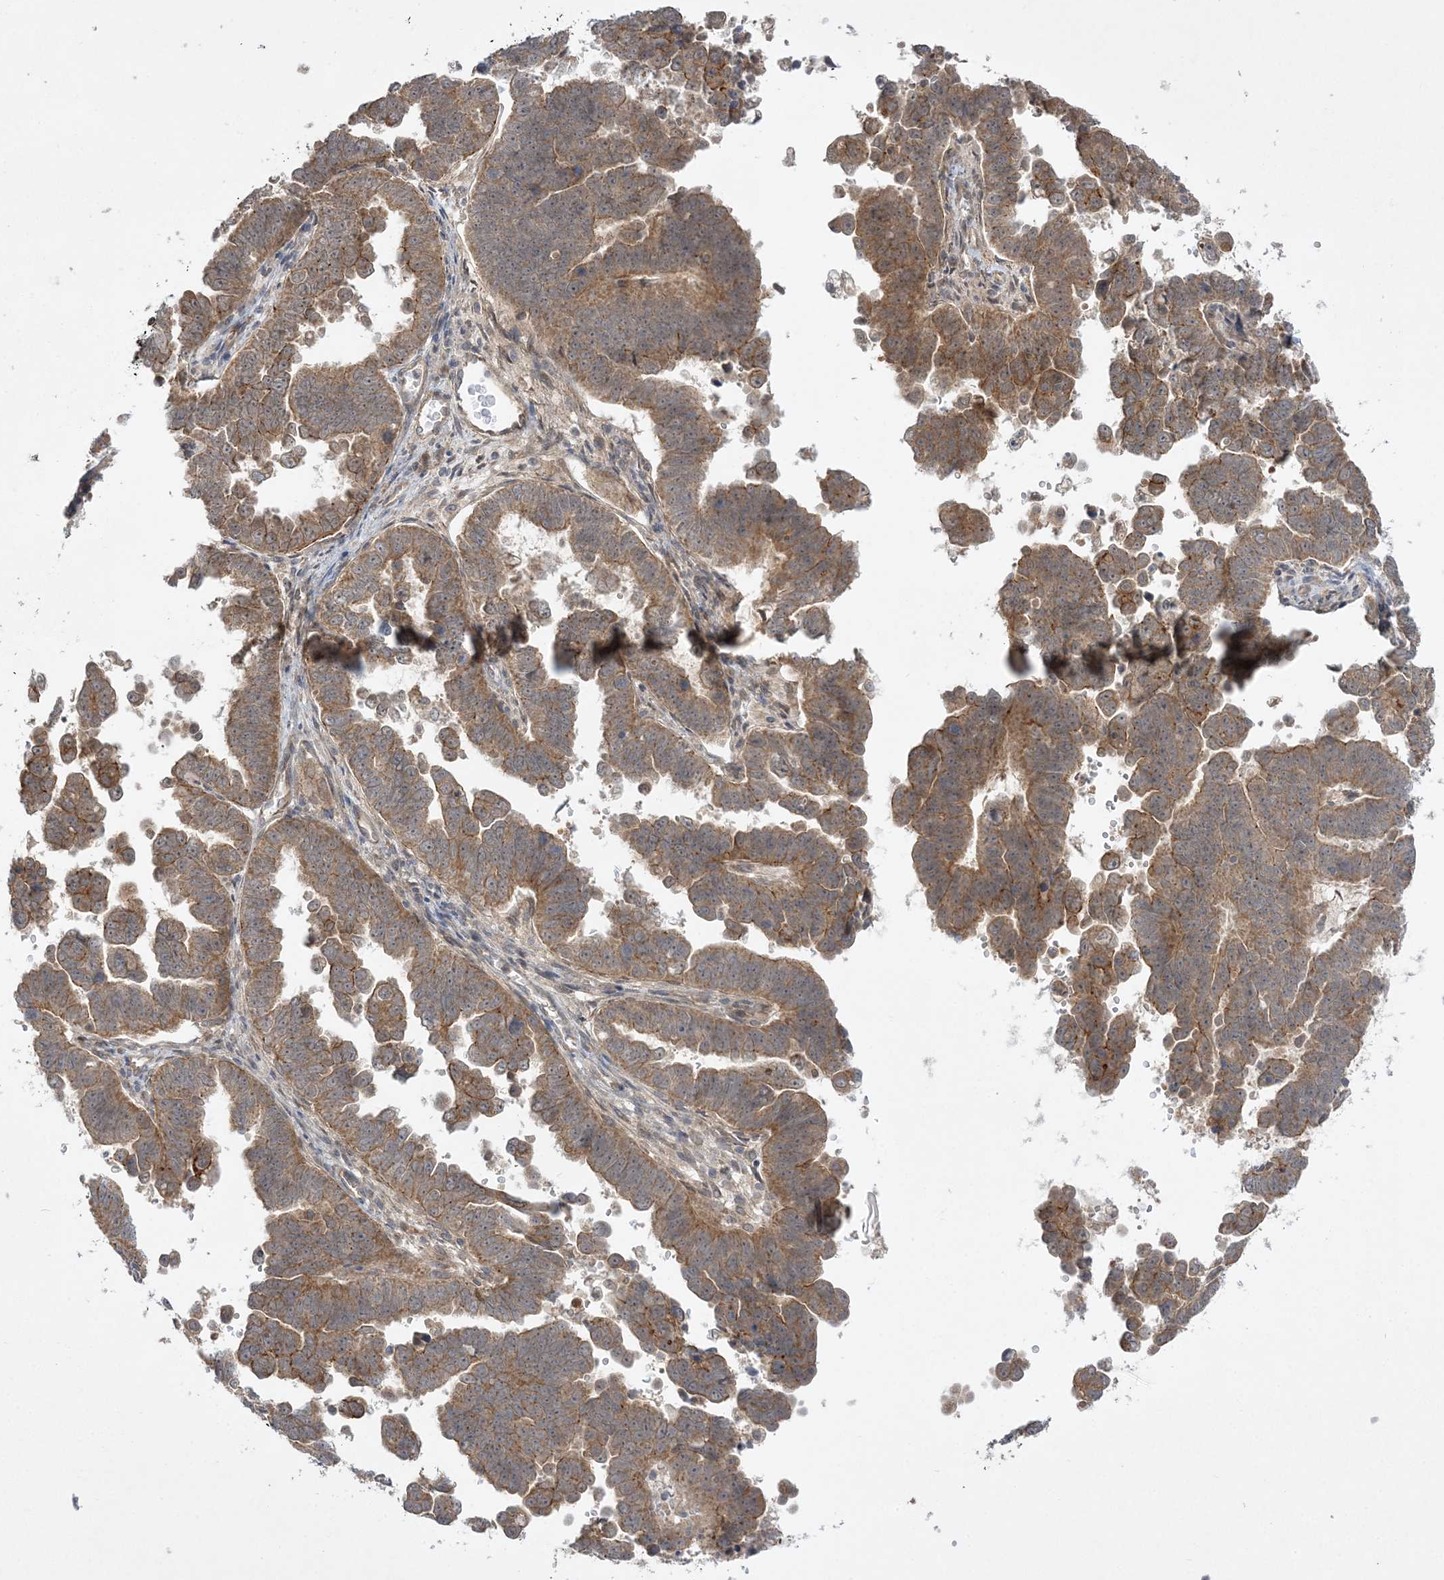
{"staining": {"intensity": "moderate", "quantity": ">75%", "location": "cytoplasmic/membranous"}, "tissue": "endometrial cancer", "cell_type": "Tumor cells", "image_type": "cancer", "snomed": [{"axis": "morphology", "description": "Adenocarcinoma, NOS"}, {"axis": "topography", "description": "Endometrium"}], "caption": "Tumor cells exhibit medium levels of moderate cytoplasmic/membranous expression in approximately >75% of cells in adenocarcinoma (endometrial). The staining was performed using DAB, with brown indicating positive protein expression. Nuclei are stained blue with hematoxylin.", "gene": "MMADHC", "patient": {"sex": "female", "age": 75}}